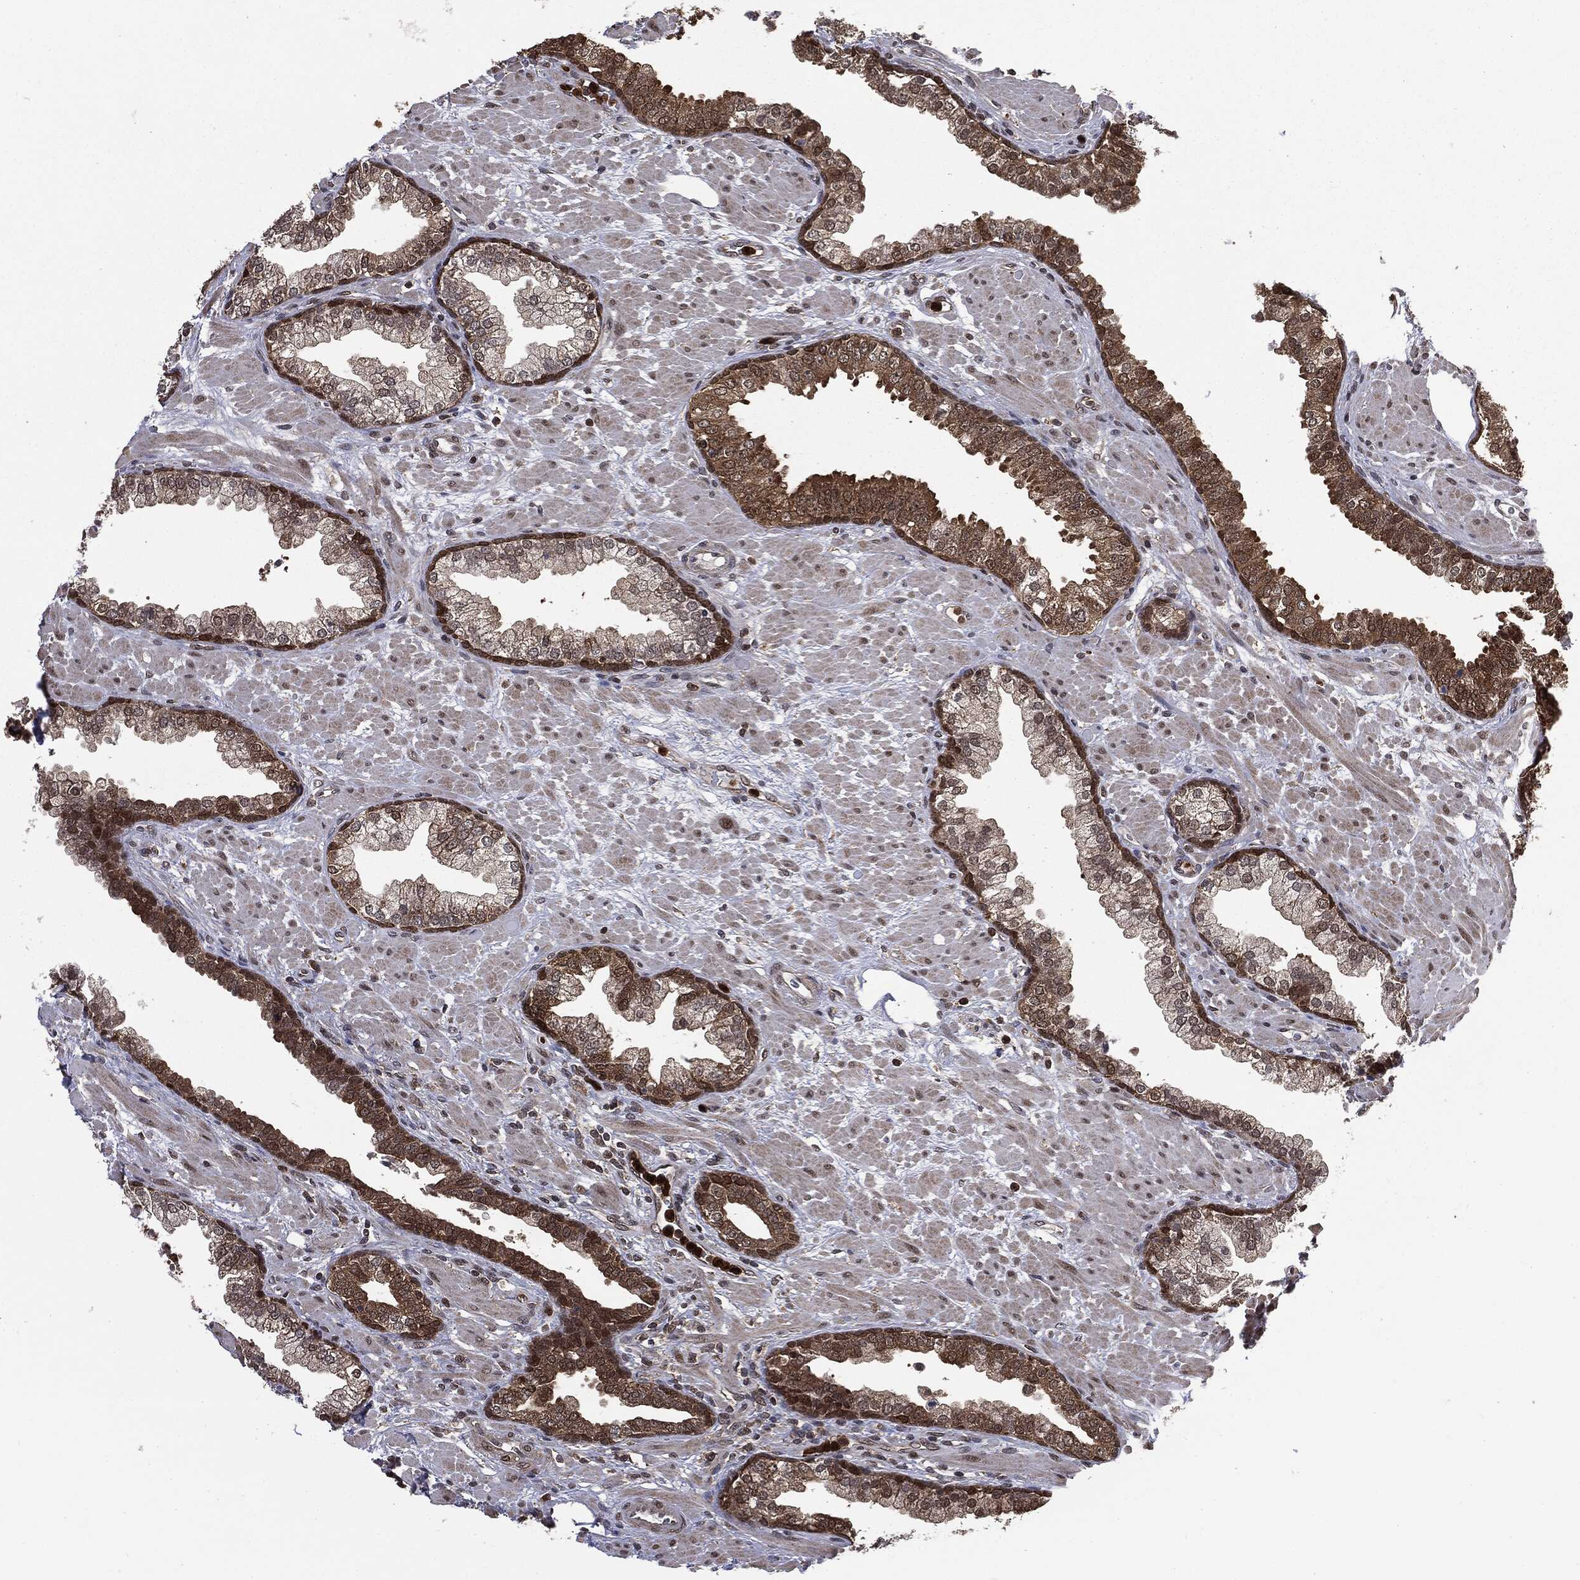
{"staining": {"intensity": "strong", "quantity": "<25%", "location": "cytoplasmic/membranous,nuclear"}, "tissue": "prostate", "cell_type": "Glandular cells", "image_type": "normal", "snomed": [{"axis": "morphology", "description": "Normal tissue, NOS"}, {"axis": "topography", "description": "Prostate"}], "caption": "Immunohistochemical staining of unremarkable prostate exhibits medium levels of strong cytoplasmic/membranous,nuclear expression in approximately <25% of glandular cells. (Brightfield microscopy of DAB IHC at high magnification).", "gene": "GPI", "patient": {"sex": "male", "age": 63}}